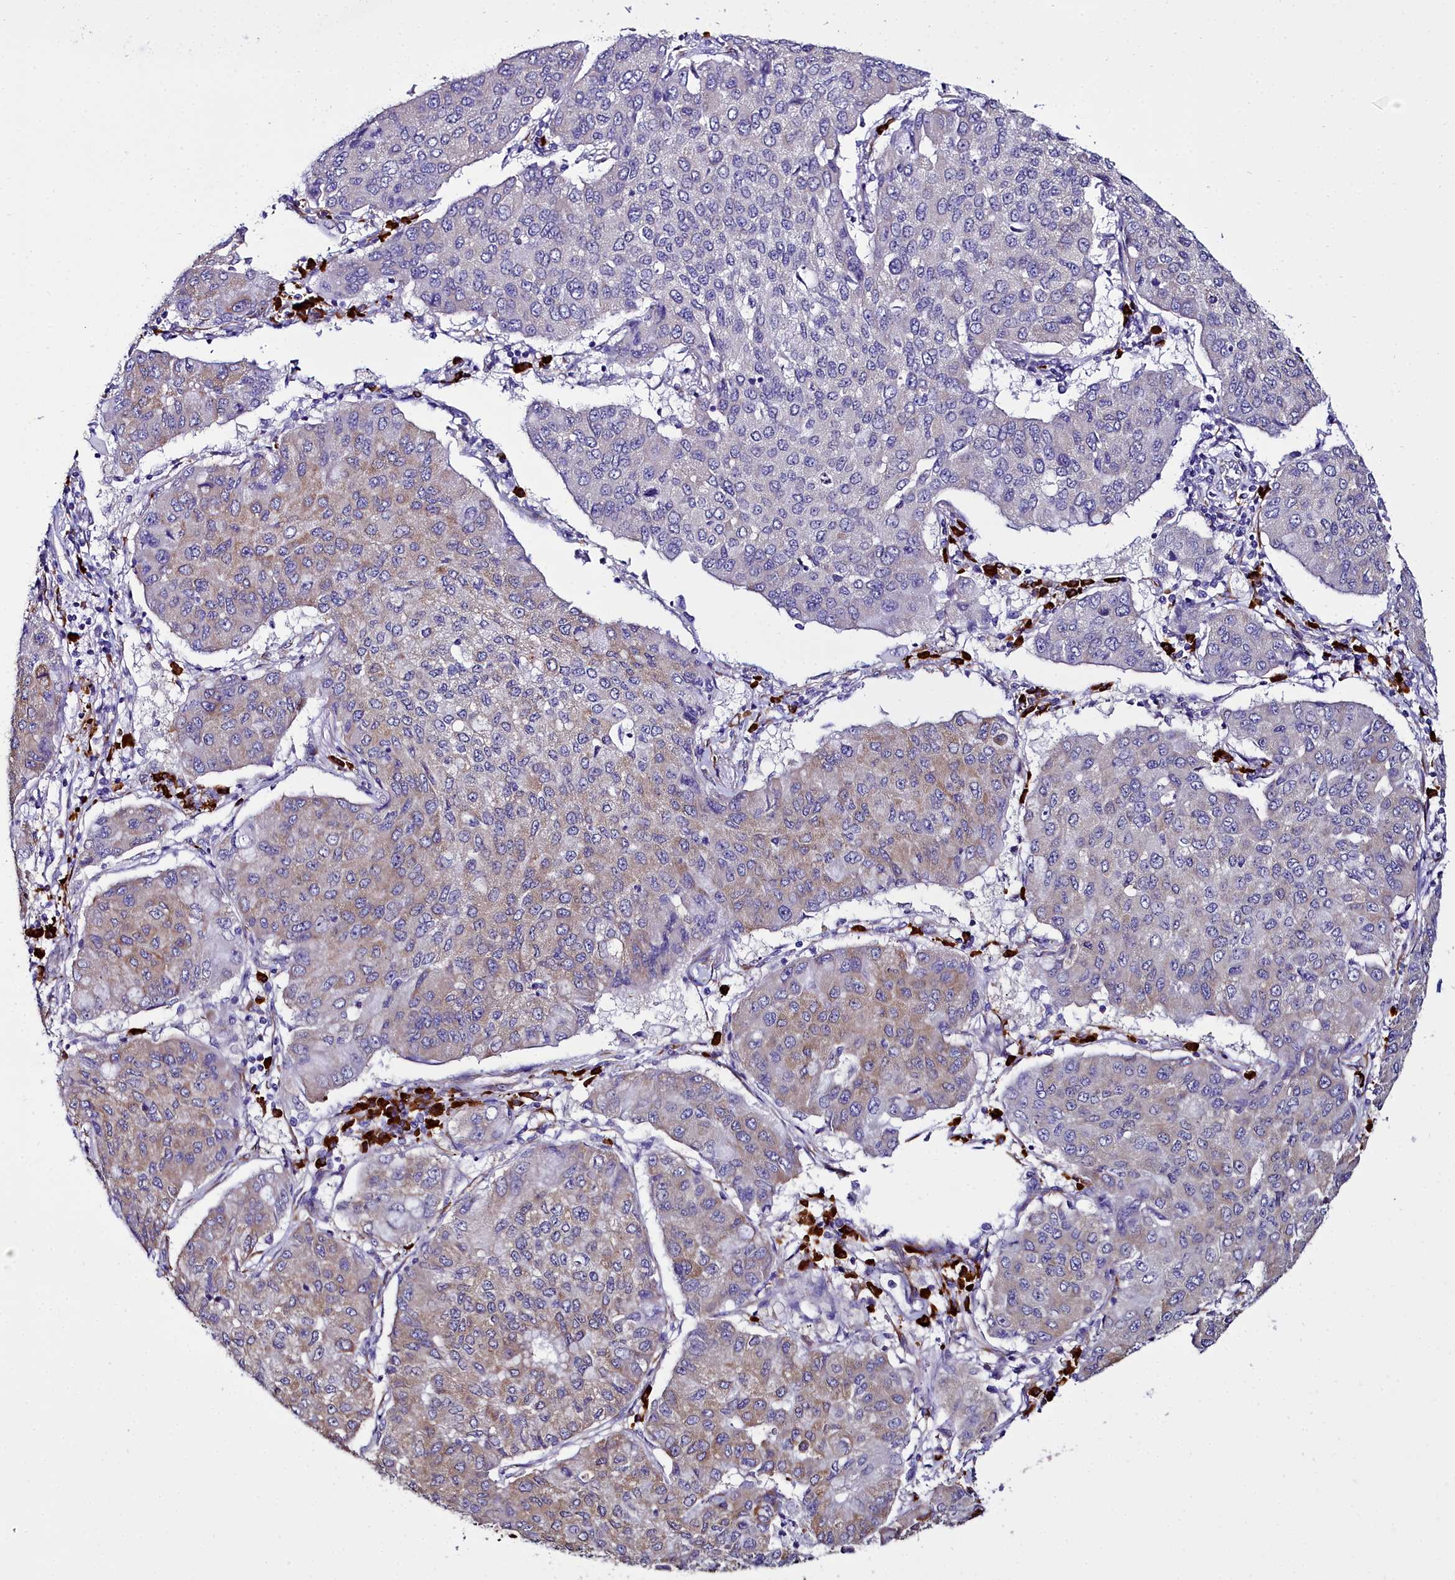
{"staining": {"intensity": "weak", "quantity": "25%-75%", "location": "cytoplasmic/membranous"}, "tissue": "lung cancer", "cell_type": "Tumor cells", "image_type": "cancer", "snomed": [{"axis": "morphology", "description": "Squamous cell carcinoma, NOS"}, {"axis": "topography", "description": "Lung"}], "caption": "The photomicrograph displays immunohistochemical staining of lung cancer (squamous cell carcinoma). There is weak cytoplasmic/membranous staining is appreciated in approximately 25%-75% of tumor cells.", "gene": "TXNDC5", "patient": {"sex": "male", "age": 74}}